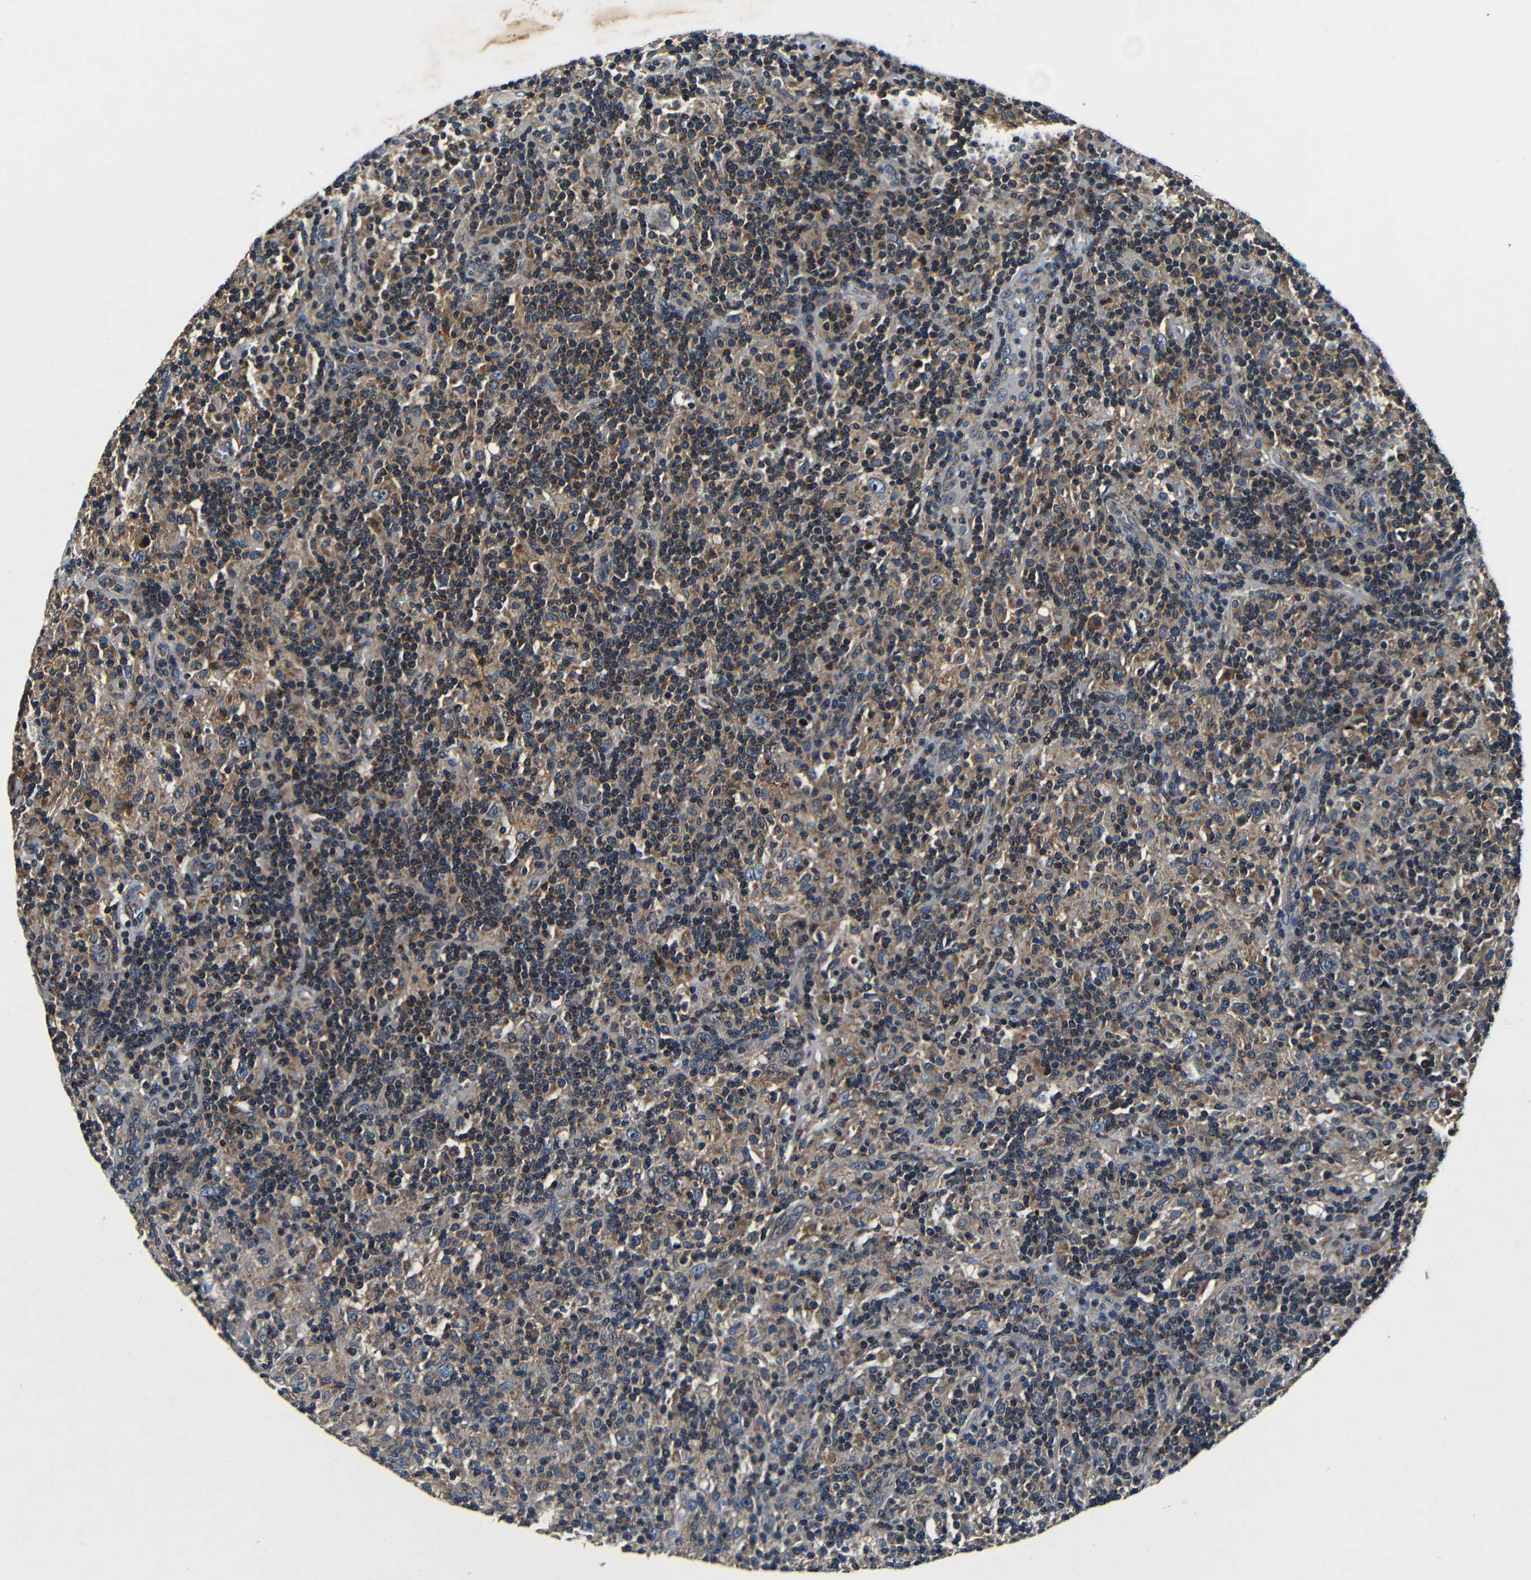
{"staining": {"intensity": "moderate", "quantity": "25%-75%", "location": "cytoplasmic/membranous"}, "tissue": "lymphoma", "cell_type": "Tumor cells", "image_type": "cancer", "snomed": [{"axis": "morphology", "description": "Hodgkin's disease, NOS"}, {"axis": "topography", "description": "Lymph node"}], "caption": "Brown immunohistochemical staining in lymphoma displays moderate cytoplasmic/membranous positivity in about 25%-75% of tumor cells.", "gene": "MTX1", "patient": {"sex": "male", "age": 70}}